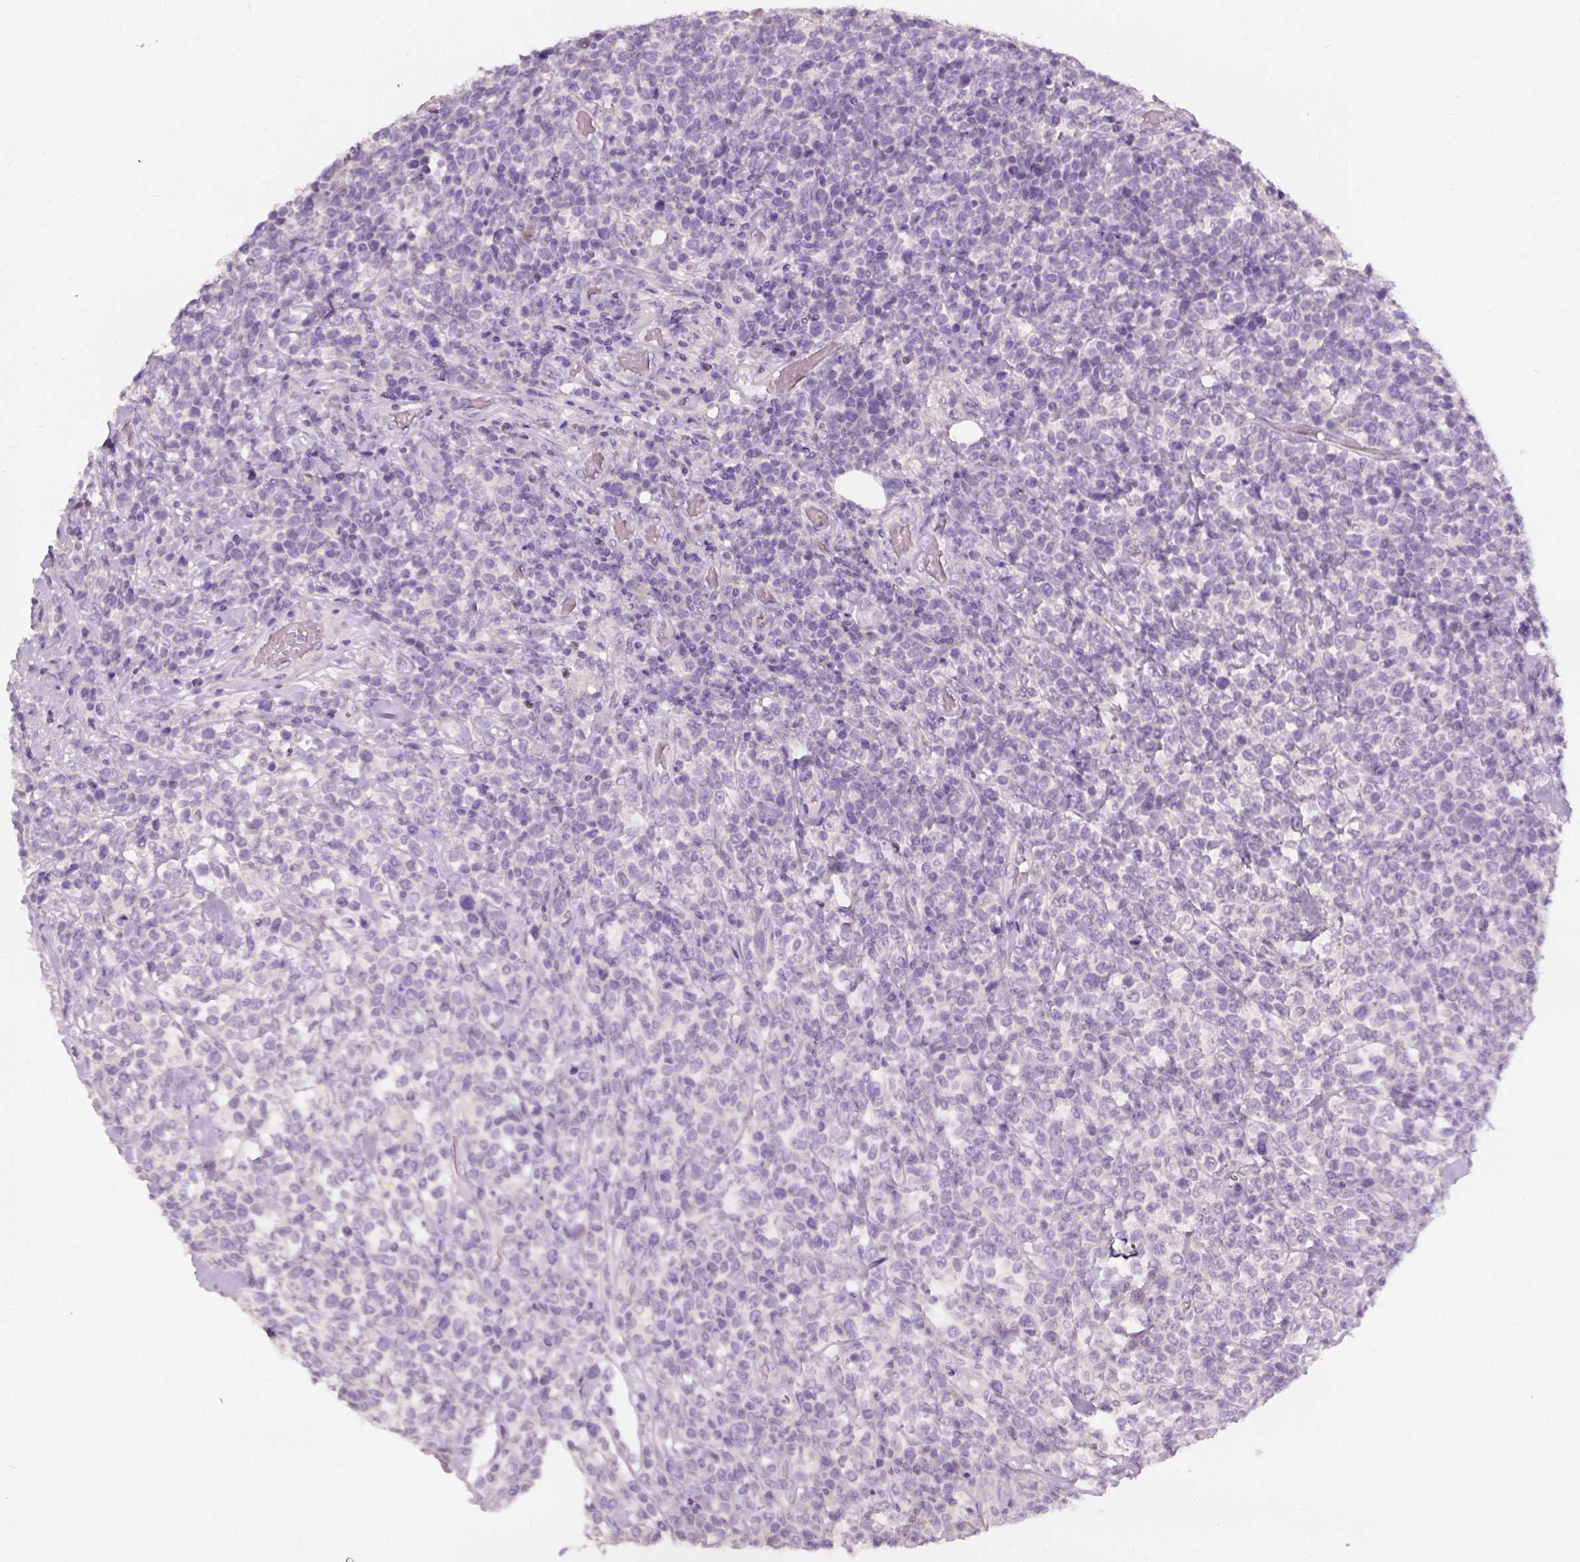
{"staining": {"intensity": "negative", "quantity": "none", "location": "none"}, "tissue": "lymphoma", "cell_type": "Tumor cells", "image_type": "cancer", "snomed": [{"axis": "morphology", "description": "Malignant lymphoma, non-Hodgkin's type, High grade"}, {"axis": "topography", "description": "Soft tissue"}], "caption": "Human malignant lymphoma, non-Hodgkin's type (high-grade) stained for a protein using immunohistochemistry shows no positivity in tumor cells.", "gene": "DHCR24", "patient": {"sex": "female", "age": 56}}